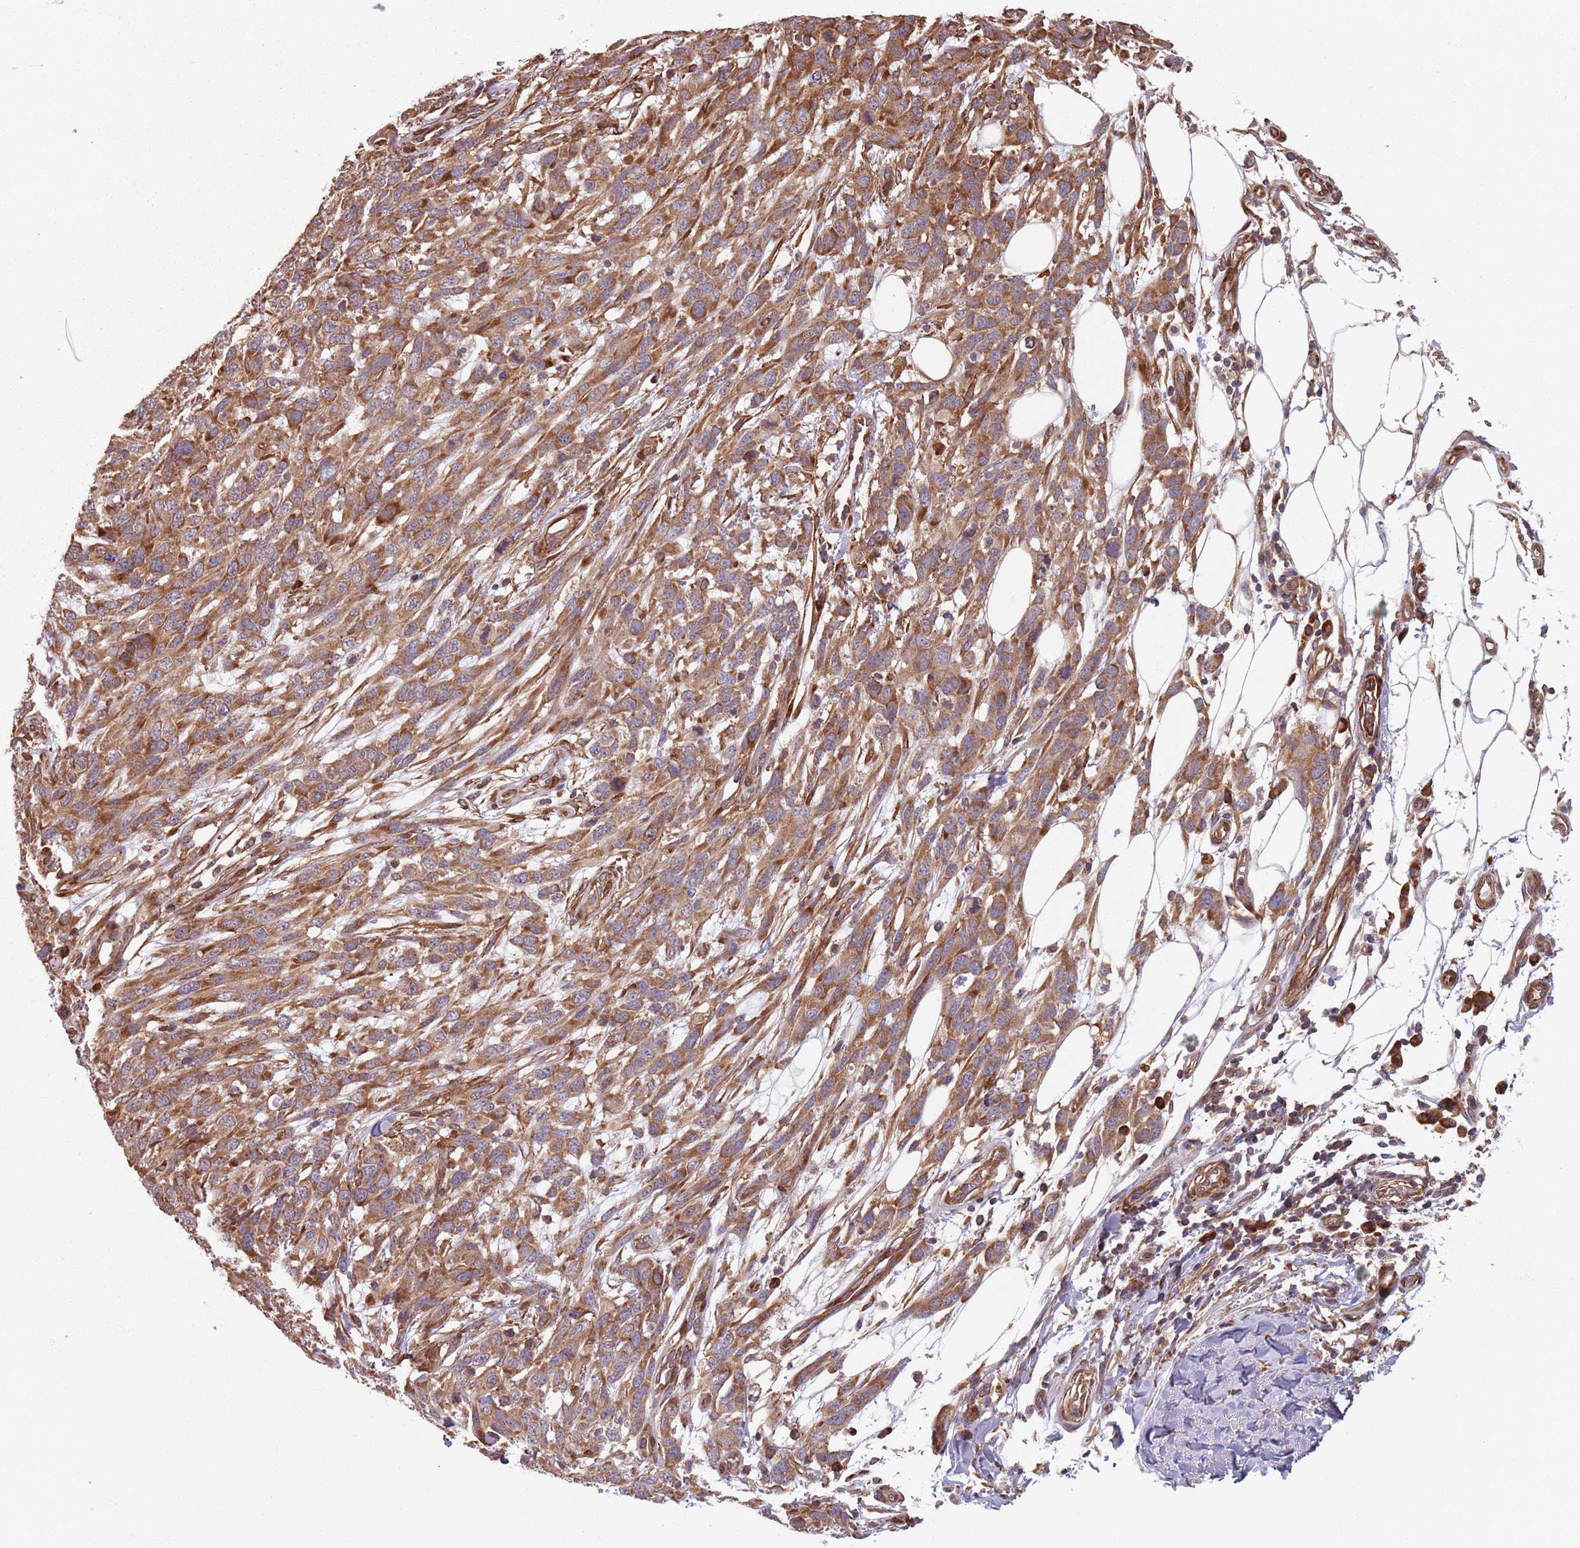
{"staining": {"intensity": "moderate", "quantity": ">75%", "location": "cytoplasmic/membranous"}, "tissue": "melanoma", "cell_type": "Tumor cells", "image_type": "cancer", "snomed": [{"axis": "morphology", "description": "Normal morphology"}, {"axis": "morphology", "description": "Malignant melanoma, NOS"}, {"axis": "topography", "description": "Skin"}], "caption": "An image of melanoma stained for a protein reveals moderate cytoplasmic/membranous brown staining in tumor cells.", "gene": "NOTCH3", "patient": {"sex": "female", "age": 72}}